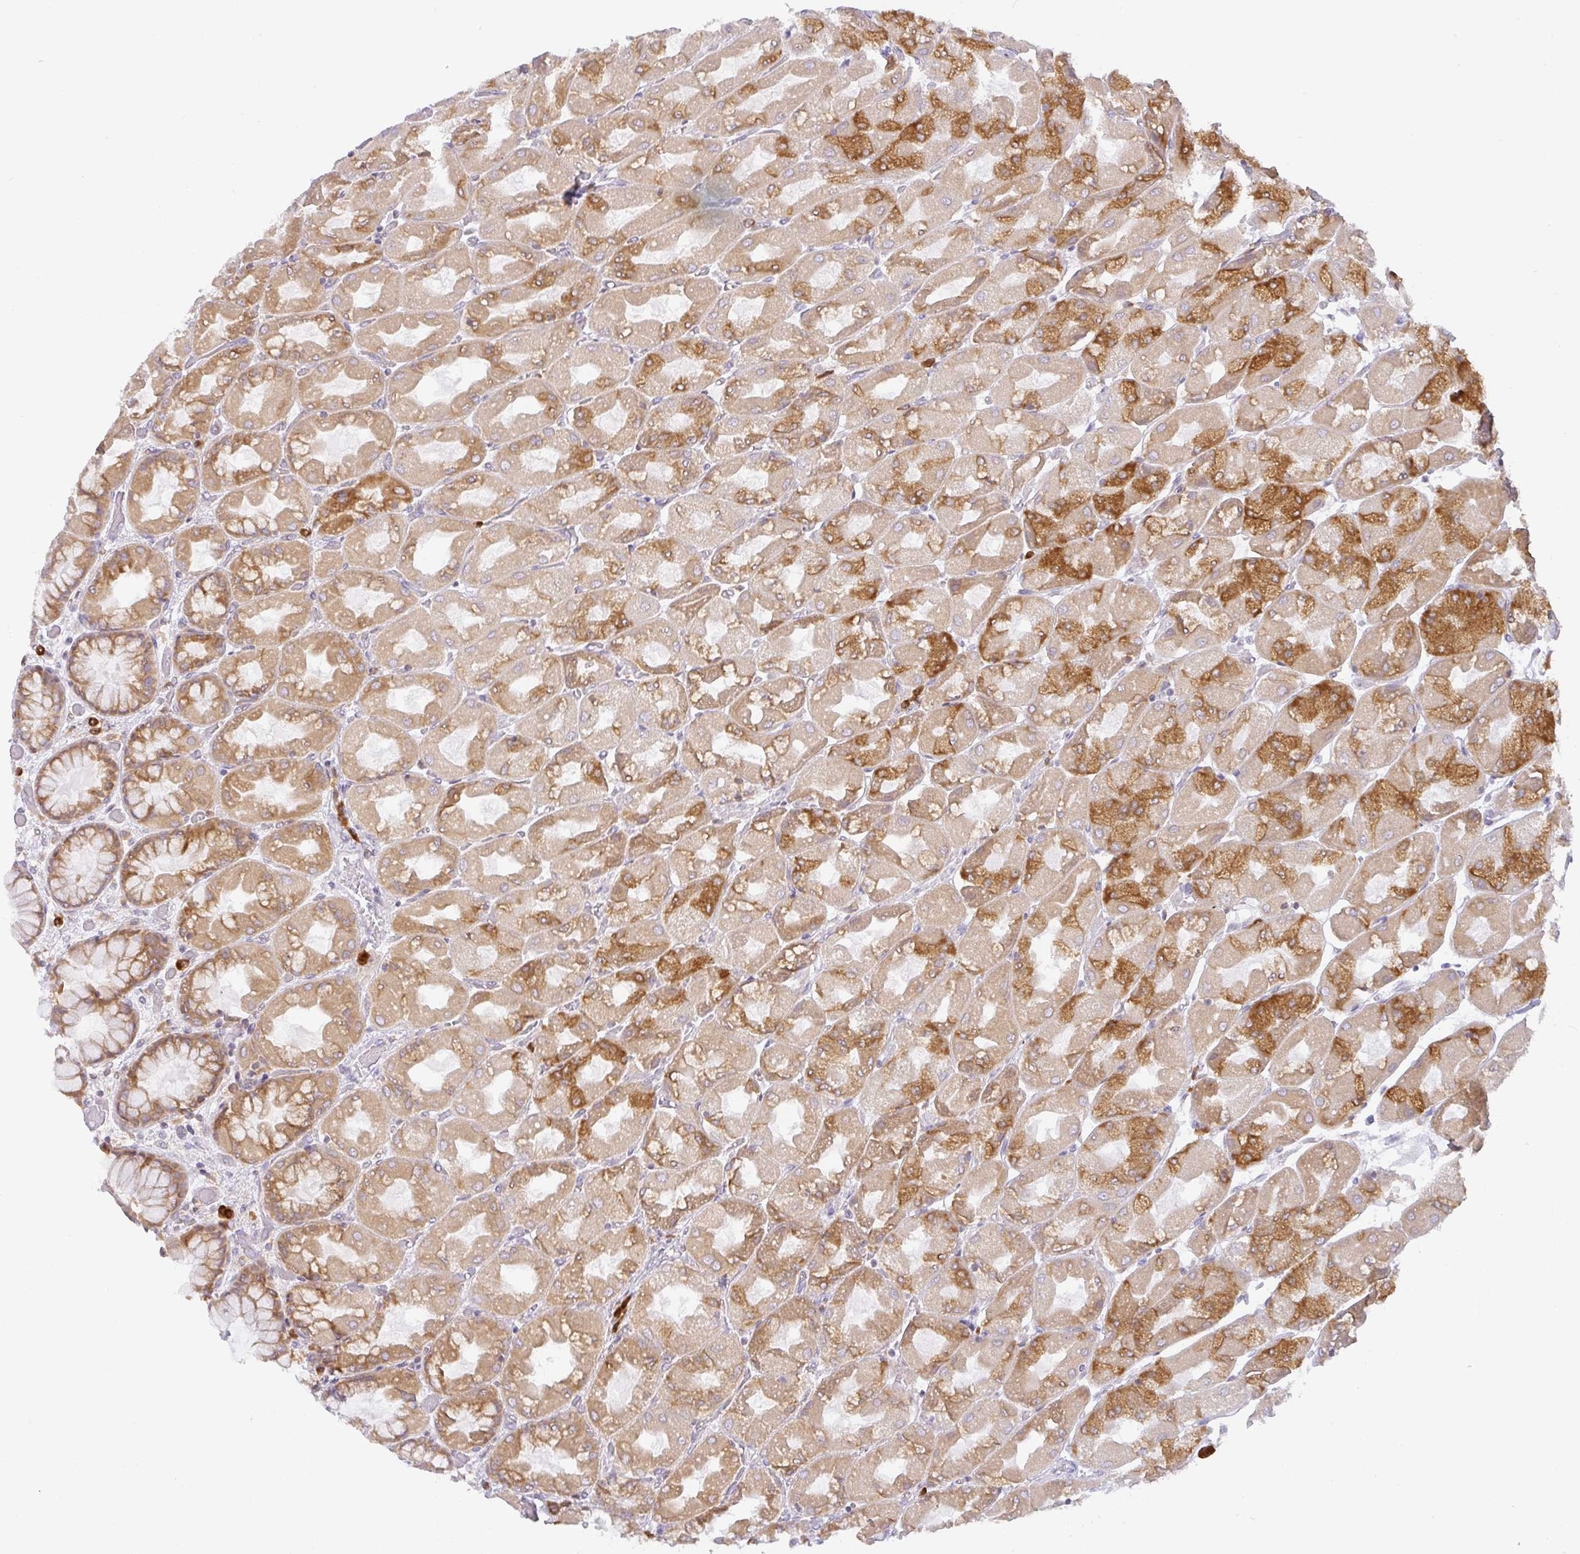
{"staining": {"intensity": "strong", "quantity": "25%-75%", "location": "cytoplasmic/membranous"}, "tissue": "stomach", "cell_type": "Glandular cells", "image_type": "normal", "snomed": [{"axis": "morphology", "description": "Normal tissue, NOS"}, {"axis": "topography", "description": "Stomach"}], "caption": "DAB (3,3'-diaminobenzidine) immunohistochemical staining of benign human stomach demonstrates strong cytoplasmic/membranous protein staining in about 25%-75% of glandular cells.", "gene": "DERL2", "patient": {"sex": "female", "age": 61}}